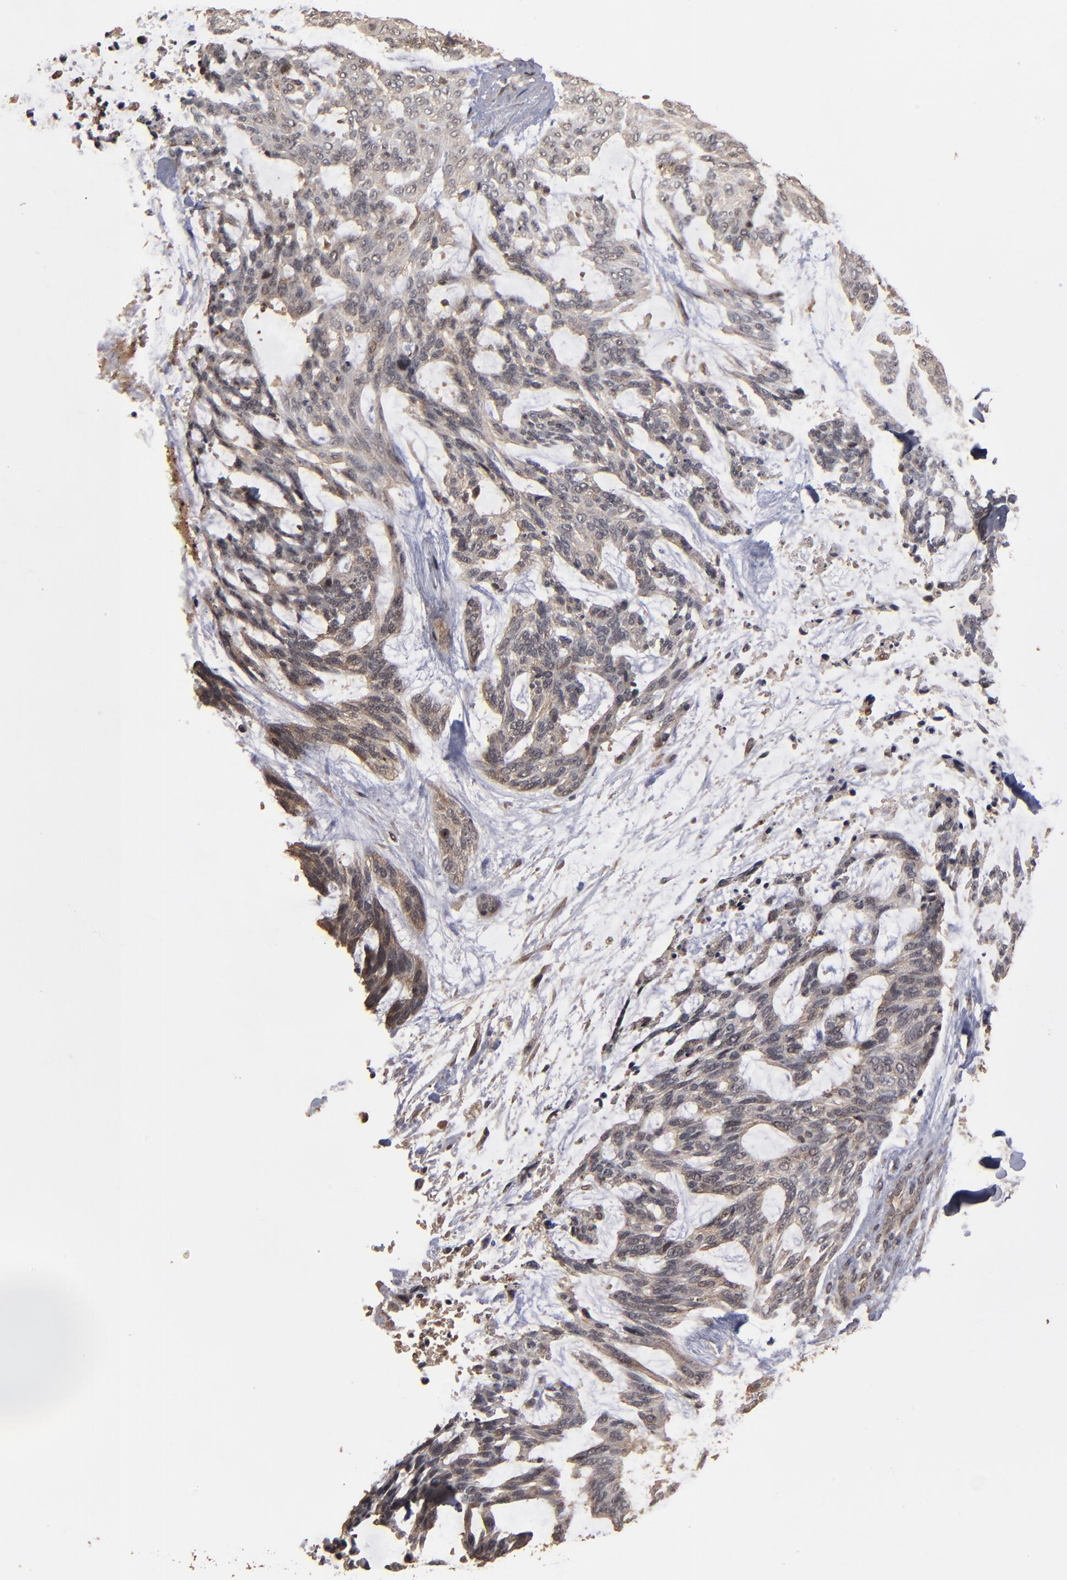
{"staining": {"intensity": "weak", "quantity": "25%-75%", "location": "cytoplasmic/membranous,nuclear"}, "tissue": "skin cancer", "cell_type": "Tumor cells", "image_type": "cancer", "snomed": [{"axis": "morphology", "description": "Normal tissue, NOS"}, {"axis": "morphology", "description": "Basal cell carcinoma"}, {"axis": "topography", "description": "Skin"}], "caption": "IHC (DAB) staining of human basal cell carcinoma (skin) demonstrates weak cytoplasmic/membranous and nuclear protein staining in about 25%-75% of tumor cells. (DAB (3,3'-diaminobenzidine) IHC with brightfield microscopy, high magnification).", "gene": "NXF2B", "patient": {"sex": "female", "age": 71}}